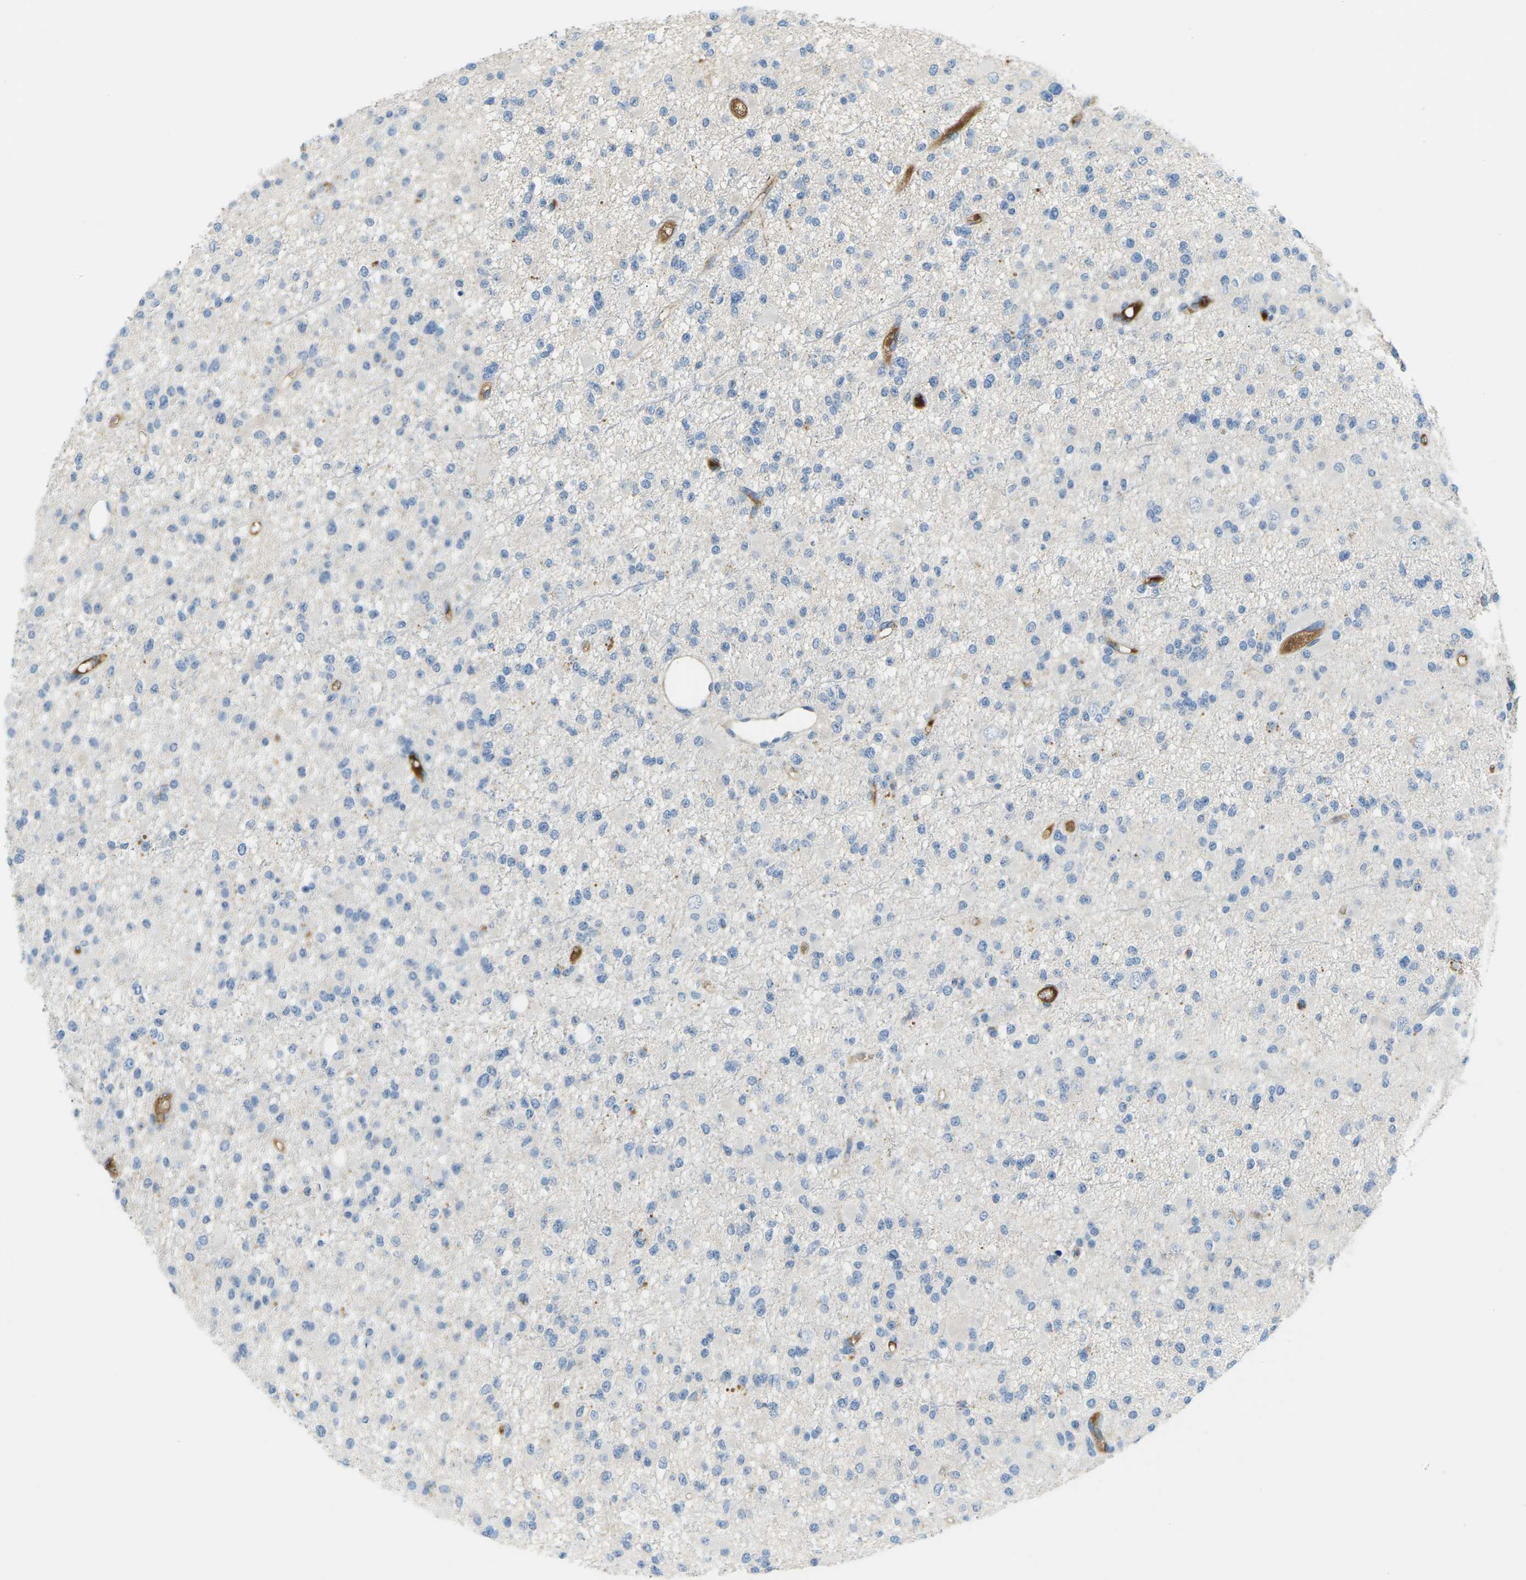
{"staining": {"intensity": "negative", "quantity": "none", "location": "none"}, "tissue": "glioma", "cell_type": "Tumor cells", "image_type": "cancer", "snomed": [{"axis": "morphology", "description": "Glioma, malignant, Low grade"}, {"axis": "topography", "description": "Brain"}], "caption": "Protein analysis of glioma exhibits no significant staining in tumor cells.", "gene": "CFI", "patient": {"sex": "female", "age": 22}}